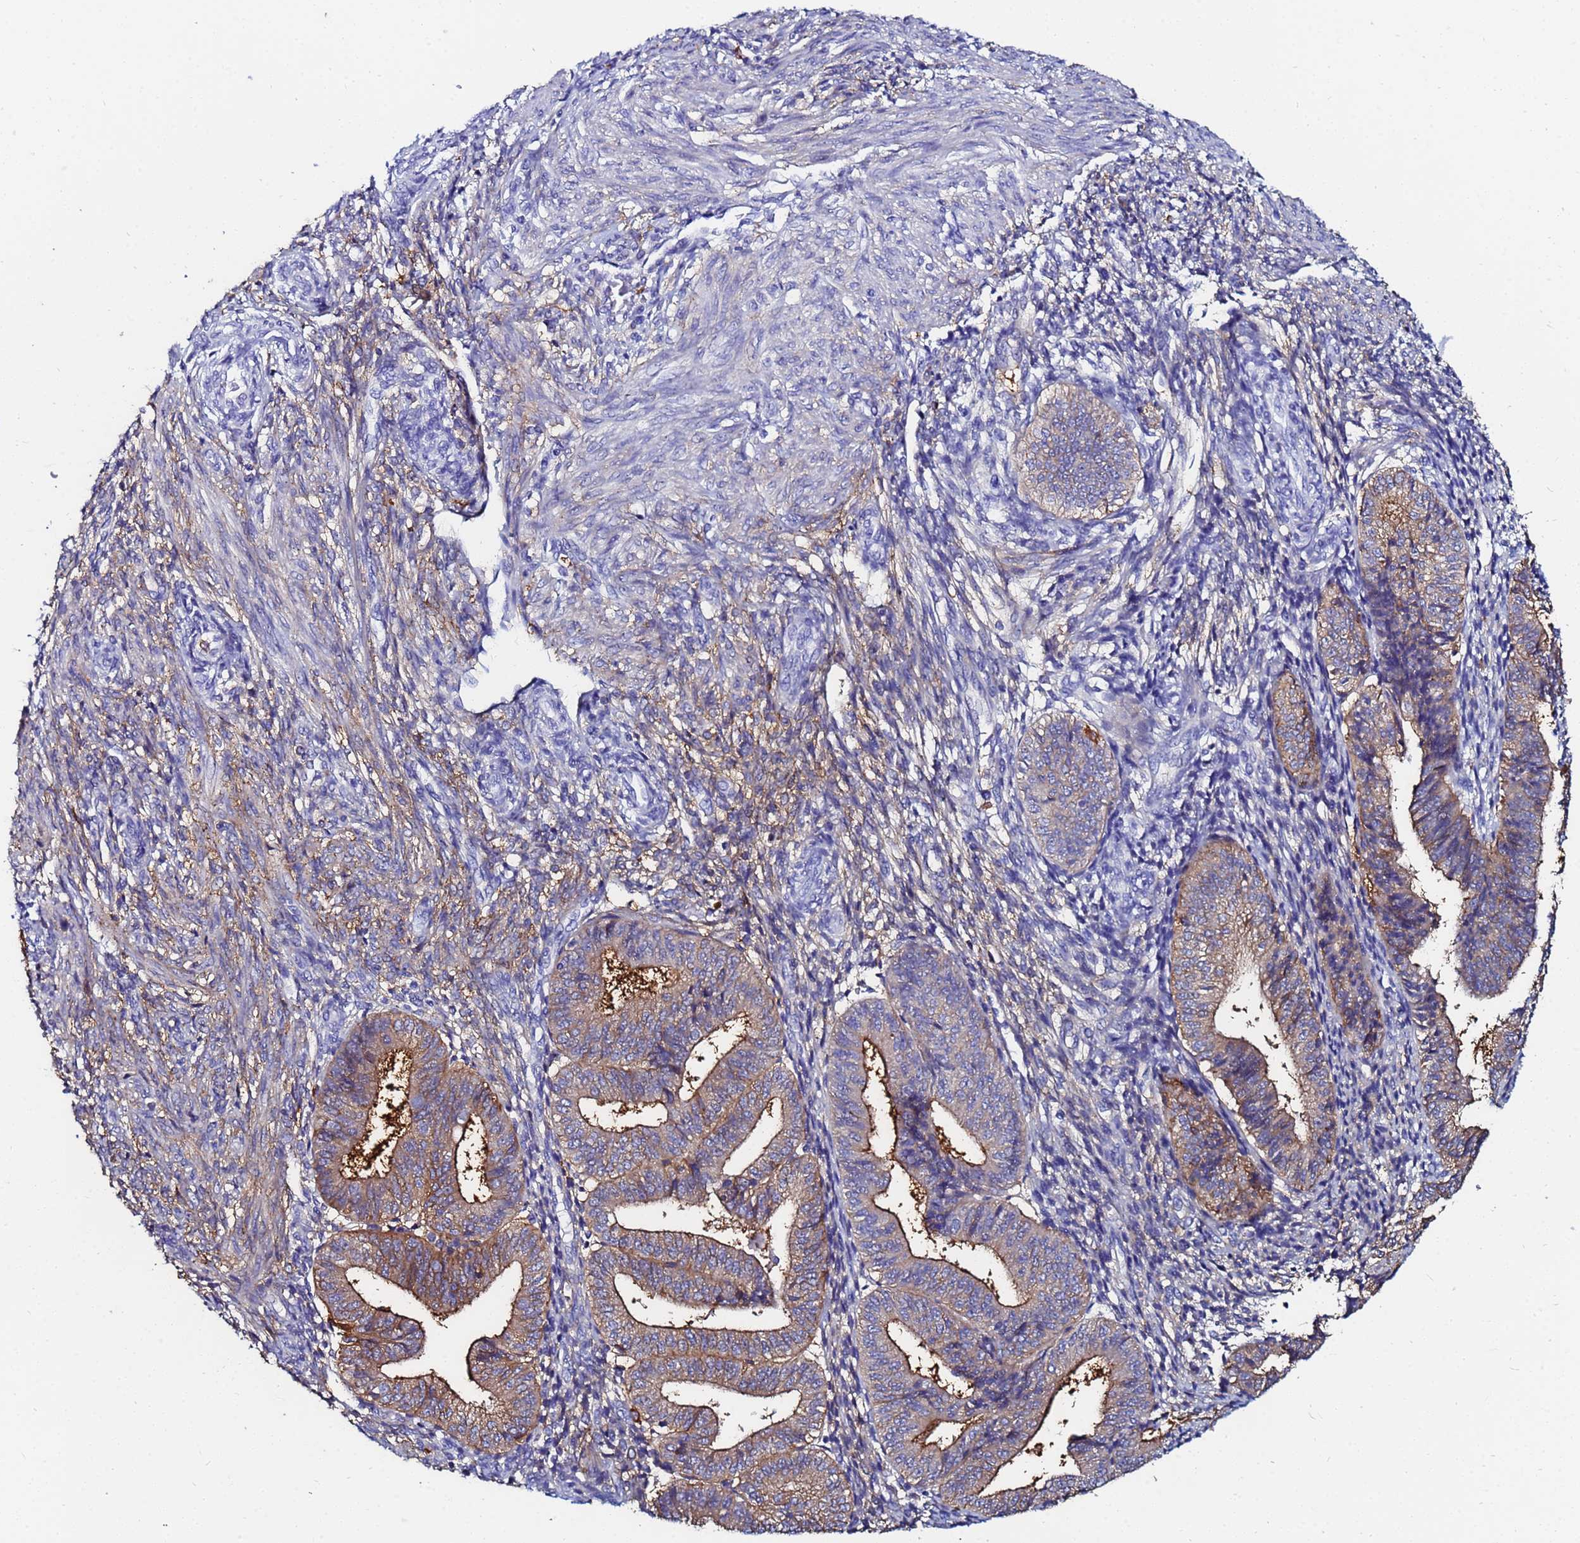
{"staining": {"intensity": "moderate", "quantity": ">75%", "location": "cytoplasmic/membranous"}, "tissue": "endometrium", "cell_type": "Cells in endometrial stroma", "image_type": "normal", "snomed": [{"axis": "morphology", "description": "Normal tissue, NOS"}, {"axis": "topography", "description": "Endometrium"}], "caption": "Cells in endometrial stroma show medium levels of moderate cytoplasmic/membranous staining in about >75% of cells in benign human endometrium.", "gene": "BASP1", "patient": {"sex": "female", "age": 34}}